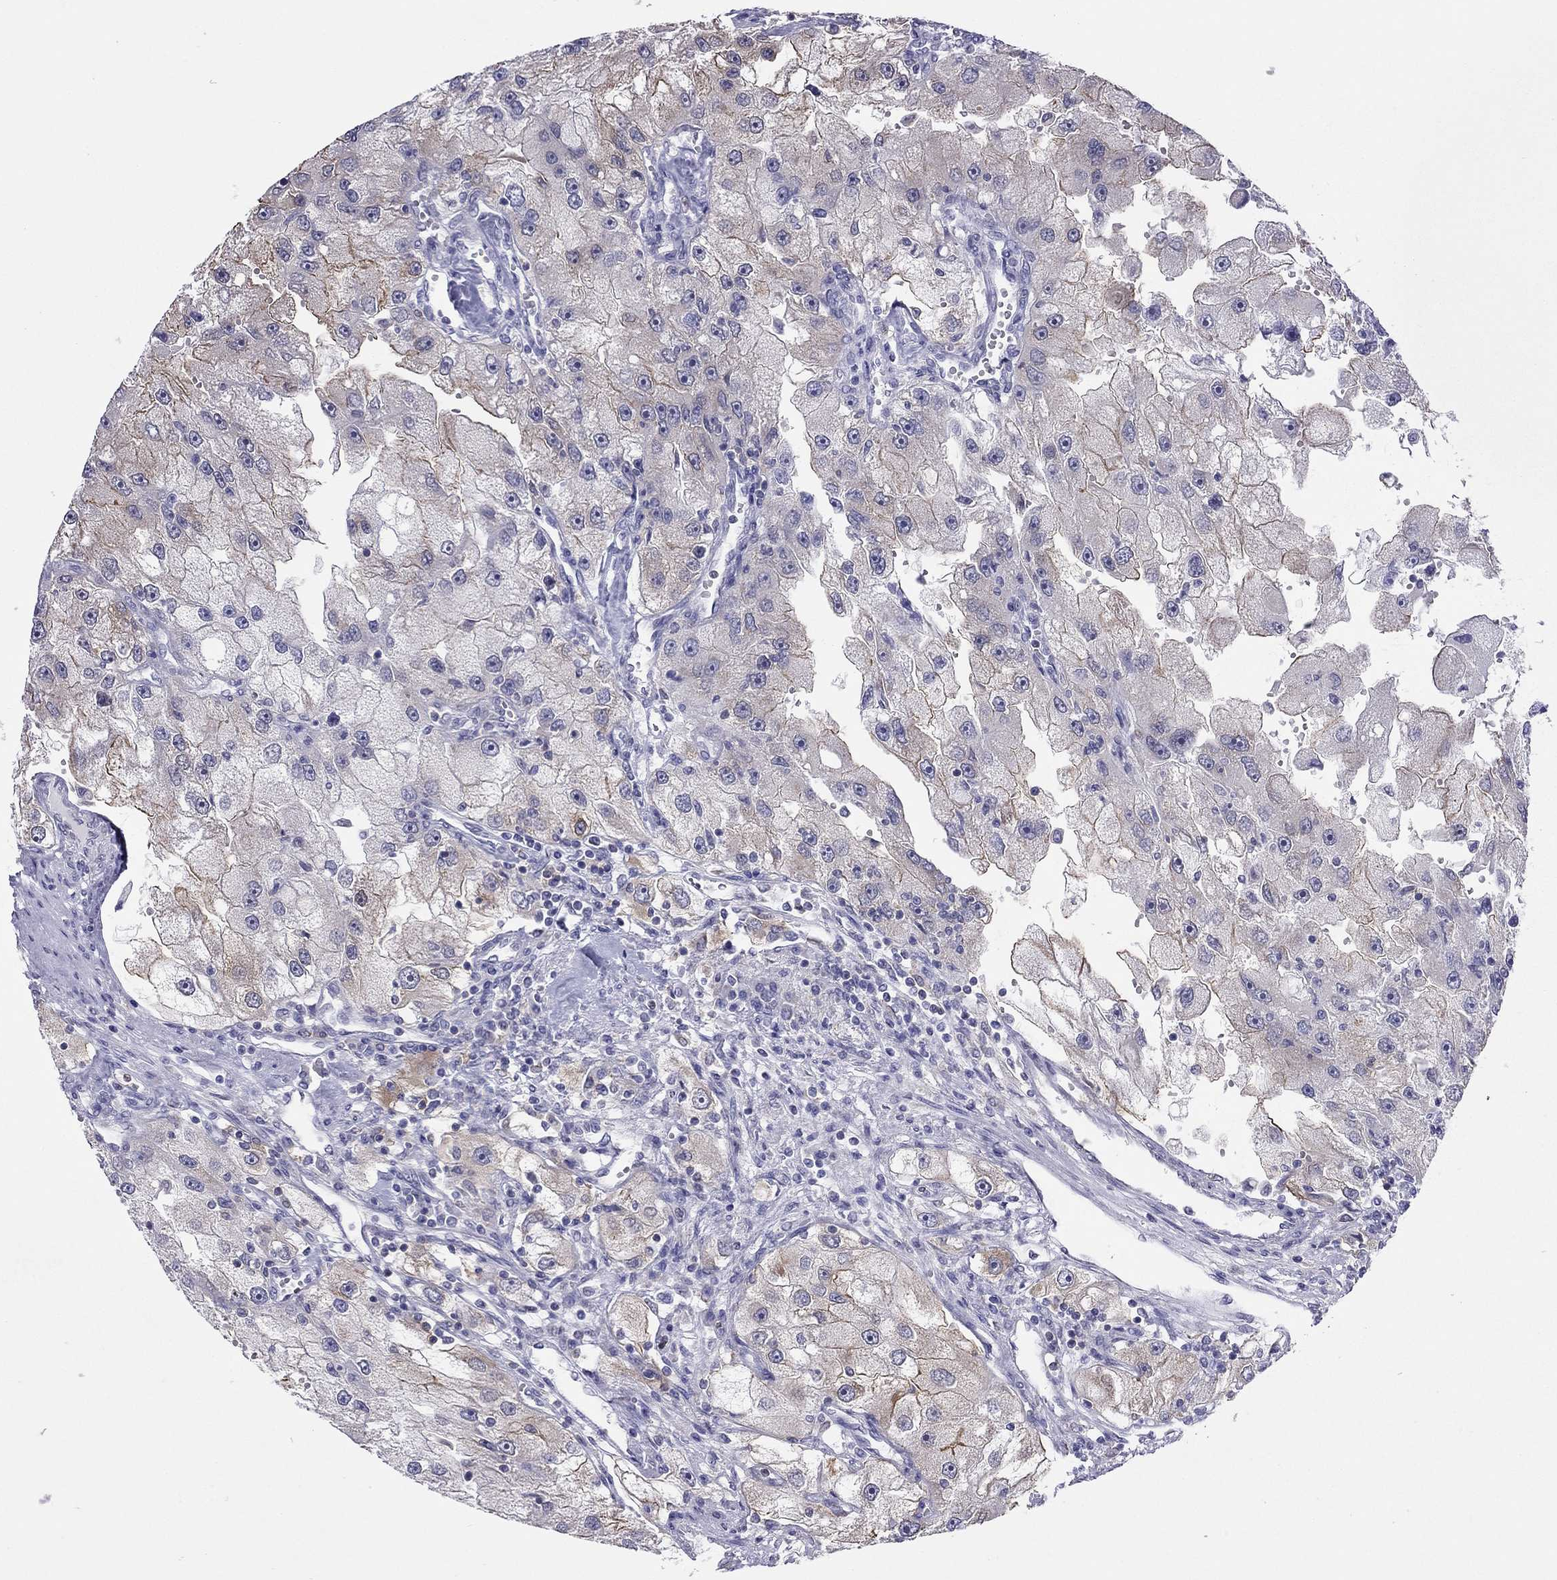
{"staining": {"intensity": "moderate", "quantity": "<25%", "location": "cytoplasmic/membranous"}, "tissue": "renal cancer", "cell_type": "Tumor cells", "image_type": "cancer", "snomed": [{"axis": "morphology", "description": "Adenocarcinoma, NOS"}, {"axis": "topography", "description": "Kidney"}], "caption": "High-magnification brightfield microscopy of renal adenocarcinoma stained with DAB (brown) and counterstained with hematoxylin (blue). tumor cells exhibit moderate cytoplasmic/membranous expression is present in approximately<25% of cells.", "gene": "SLC46A2", "patient": {"sex": "male", "age": 63}}